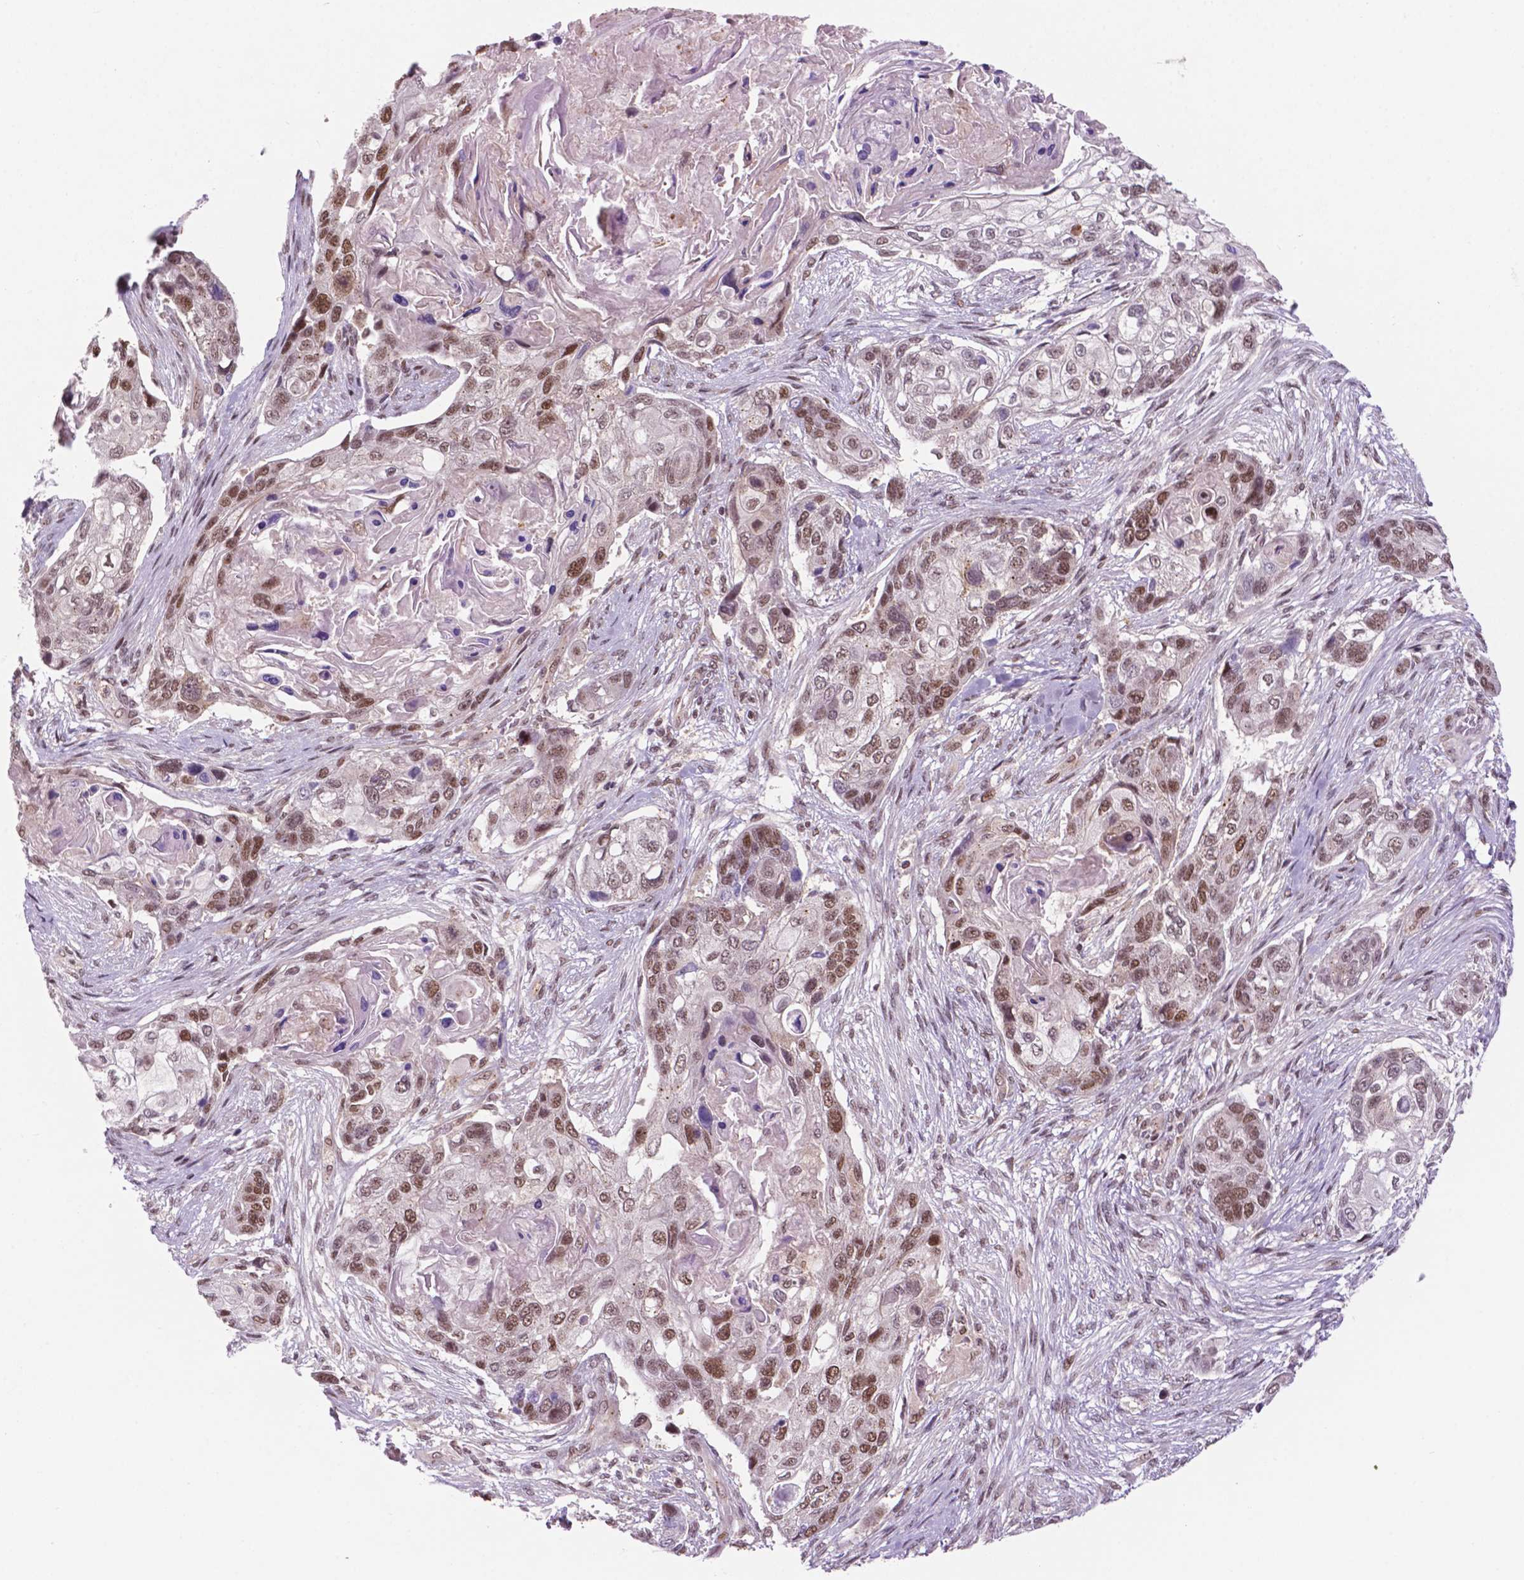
{"staining": {"intensity": "moderate", "quantity": ">75%", "location": "nuclear"}, "tissue": "lung cancer", "cell_type": "Tumor cells", "image_type": "cancer", "snomed": [{"axis": "morphology", "description": "Squamous cell carcinoma, NOS"}, {"axis": "topography", "description": "Lung"}], "caption": "Immunohistochemical staining of squamous cell carcinoma (lung) displays medium levels of moderate nuclear protein expression in about >75% of tumor cells.", "gene": "PER2", "patient": {"sex": "male", "age": 69}}